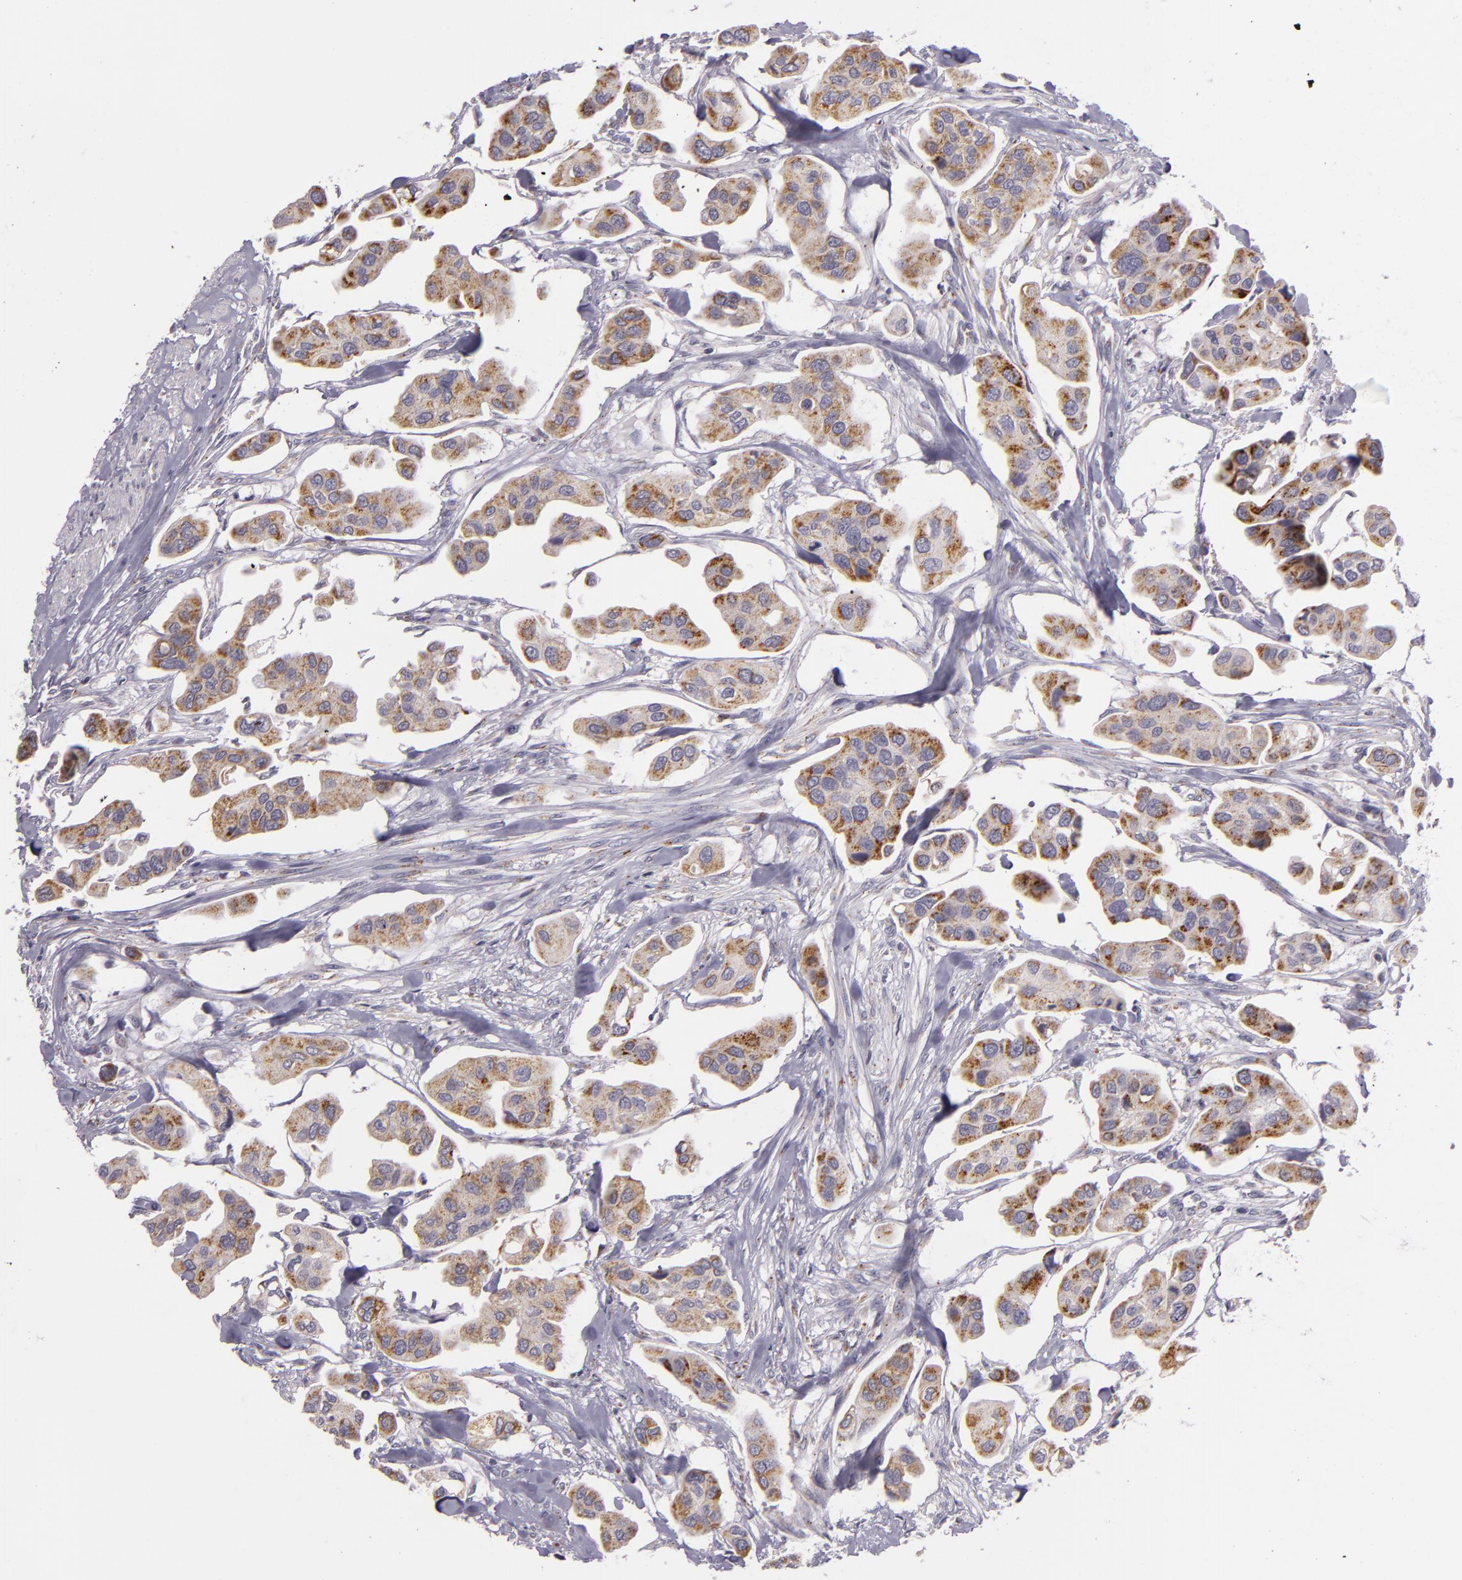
{"staining": {"intensity": "moderate", "quantity": ">75%", "location": "cytoplasmic/membranous"}, "tissue": "urothelial cancer", "cell_type": "Tumor cells", "image_type": "cancer", "snomed": [{"axis": "morphology", "description": "Adenocarcinoma, NOS"}, {"axis": "topography", "description": "Urinary bladder"}], "caption": "A photomicrograph showing moderate cytoplasmic/membranous expression in about >75% of tumor cells in urothelial cancer, as visualized by brown immunohistochemical staining.", "gene": "CILK1", "patient": {"sex": "male", "age": 61}}